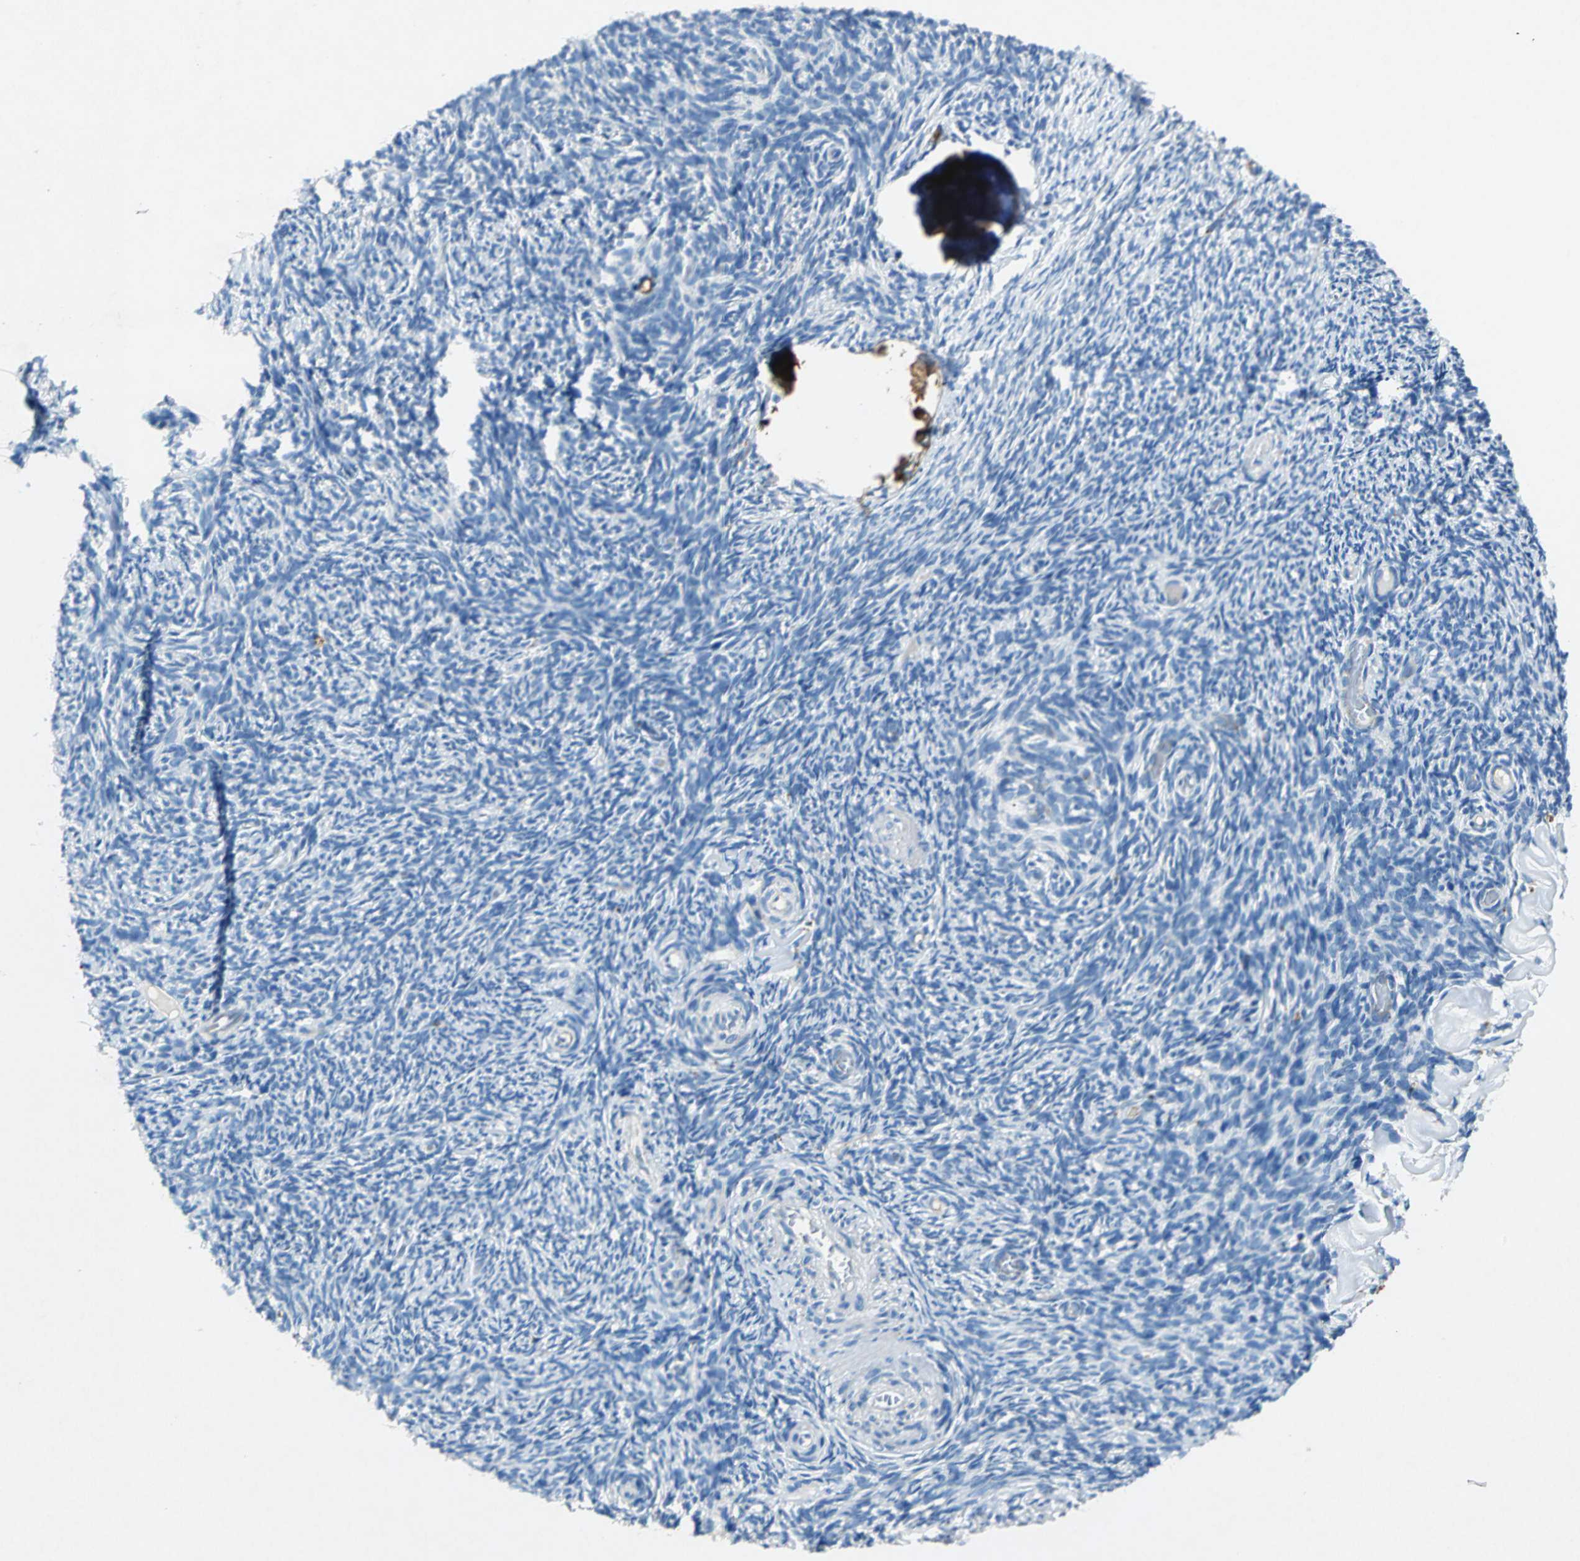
{"staining": {"intensity": "negative", "quantity": "none", "location": "none"}, "tissue": "ovary", "cell_type": "Ovarian stroma cells", "image_type": "normal", "snomed": [{"axis": "morphology", "description": "Normal tissue, NOS"}, {"axis": "topography", "description": "Ovary"}], "caption": "DAB immunohistochemical staining of normal ovary shows no significant positivity in ovarian stroma cells.", "gene": "RPS13", "patient": {"sex": "female", "age": 60}}